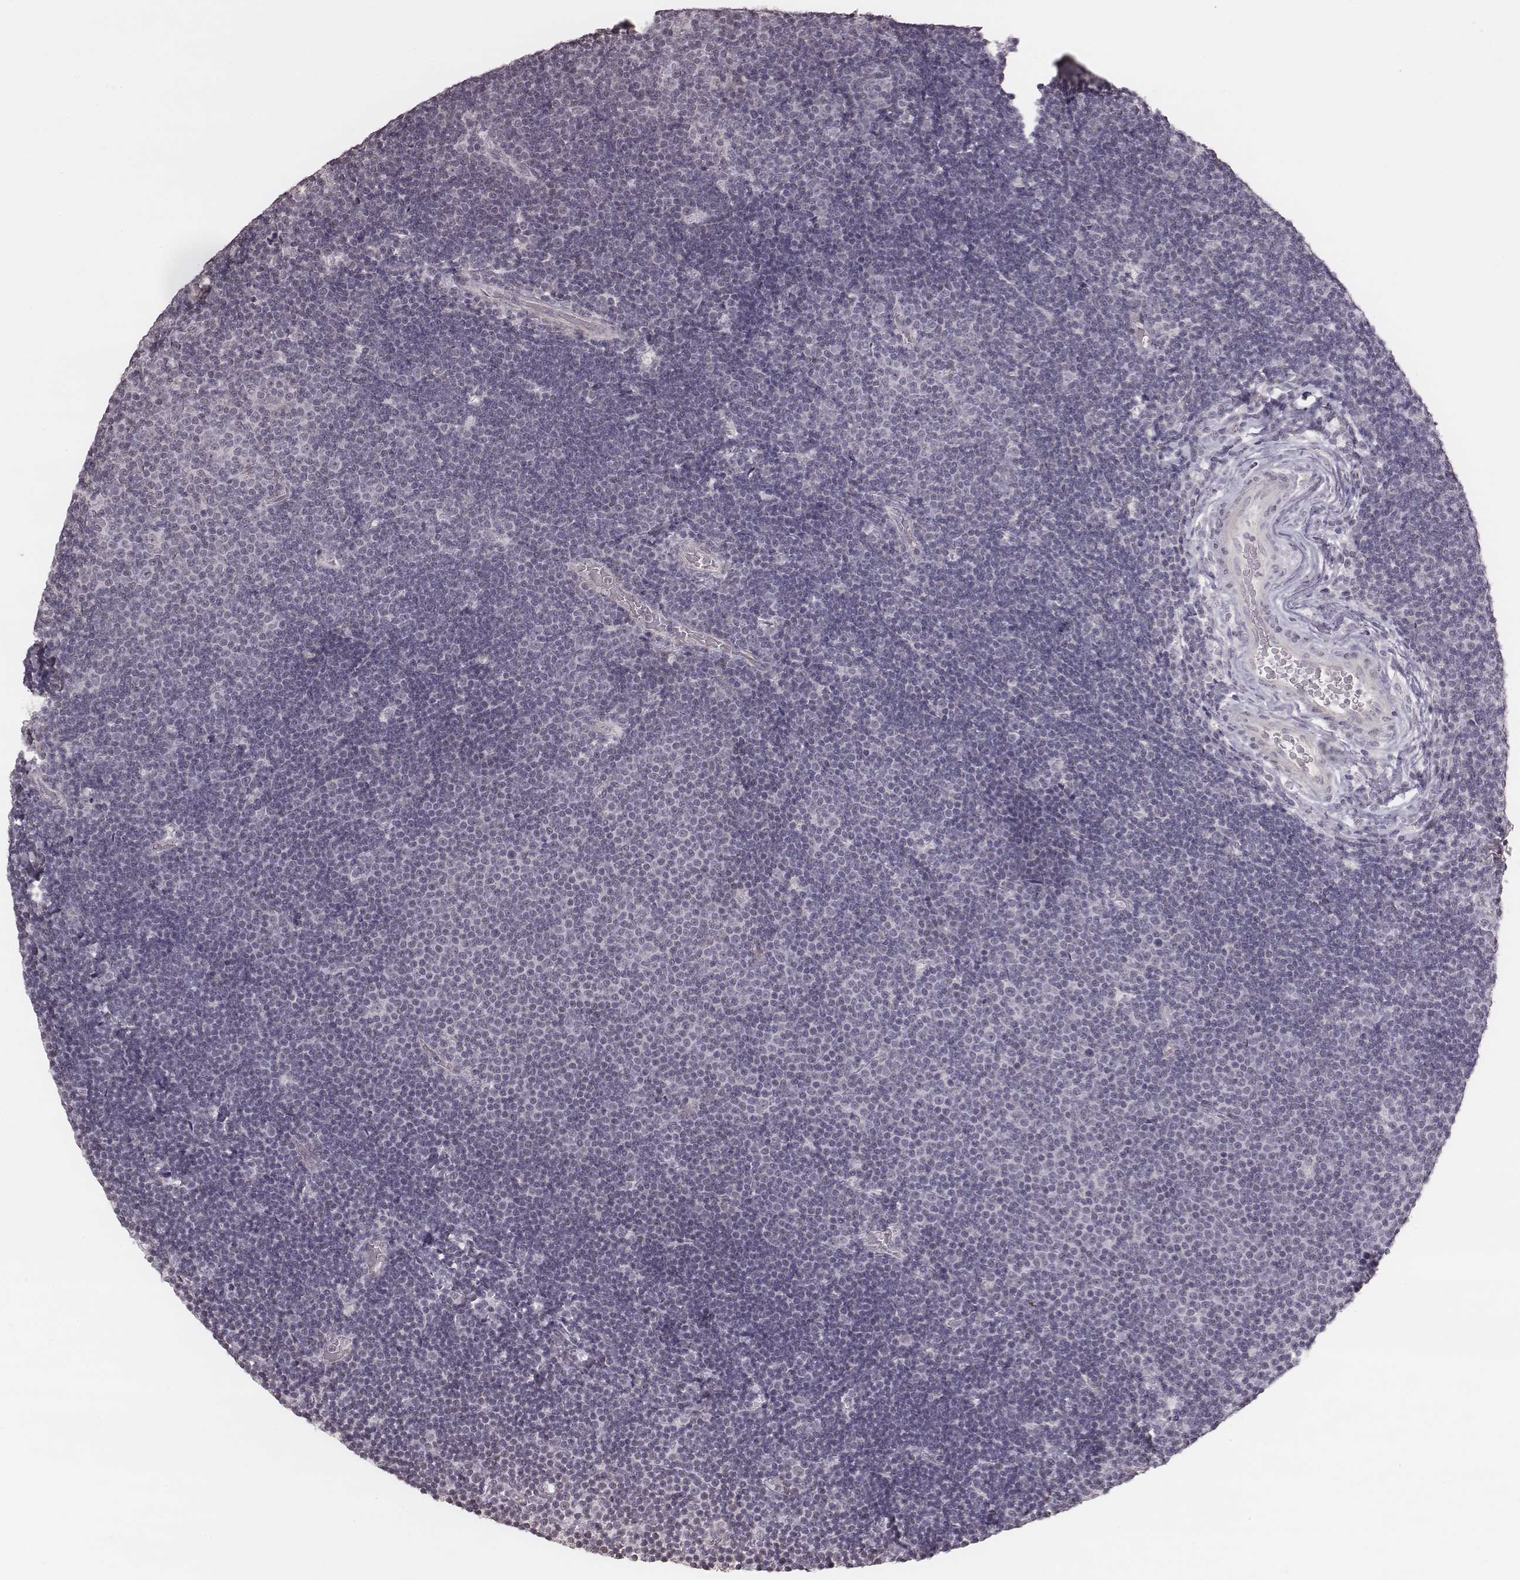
{"staining": {"intensity": "negative", "quantity": "none", "location": "none"}, "tissue": "lymphoma", "cell_type": "Tumor cells", "image_type": "cancer", "snomed": [{"axis": "morphology", "description": "Malignant lymphoma, non-Hodgkin's type, Low grade"}, {"axis": "topography", "description": "Brain"}], "caption": "This is a photomicrograph of immunohistochemistry staining of lymphoma, which shows no staining in tumor cells.", "gene": "SLC7A4", "patient": {"sex": "female", "age": 66}}